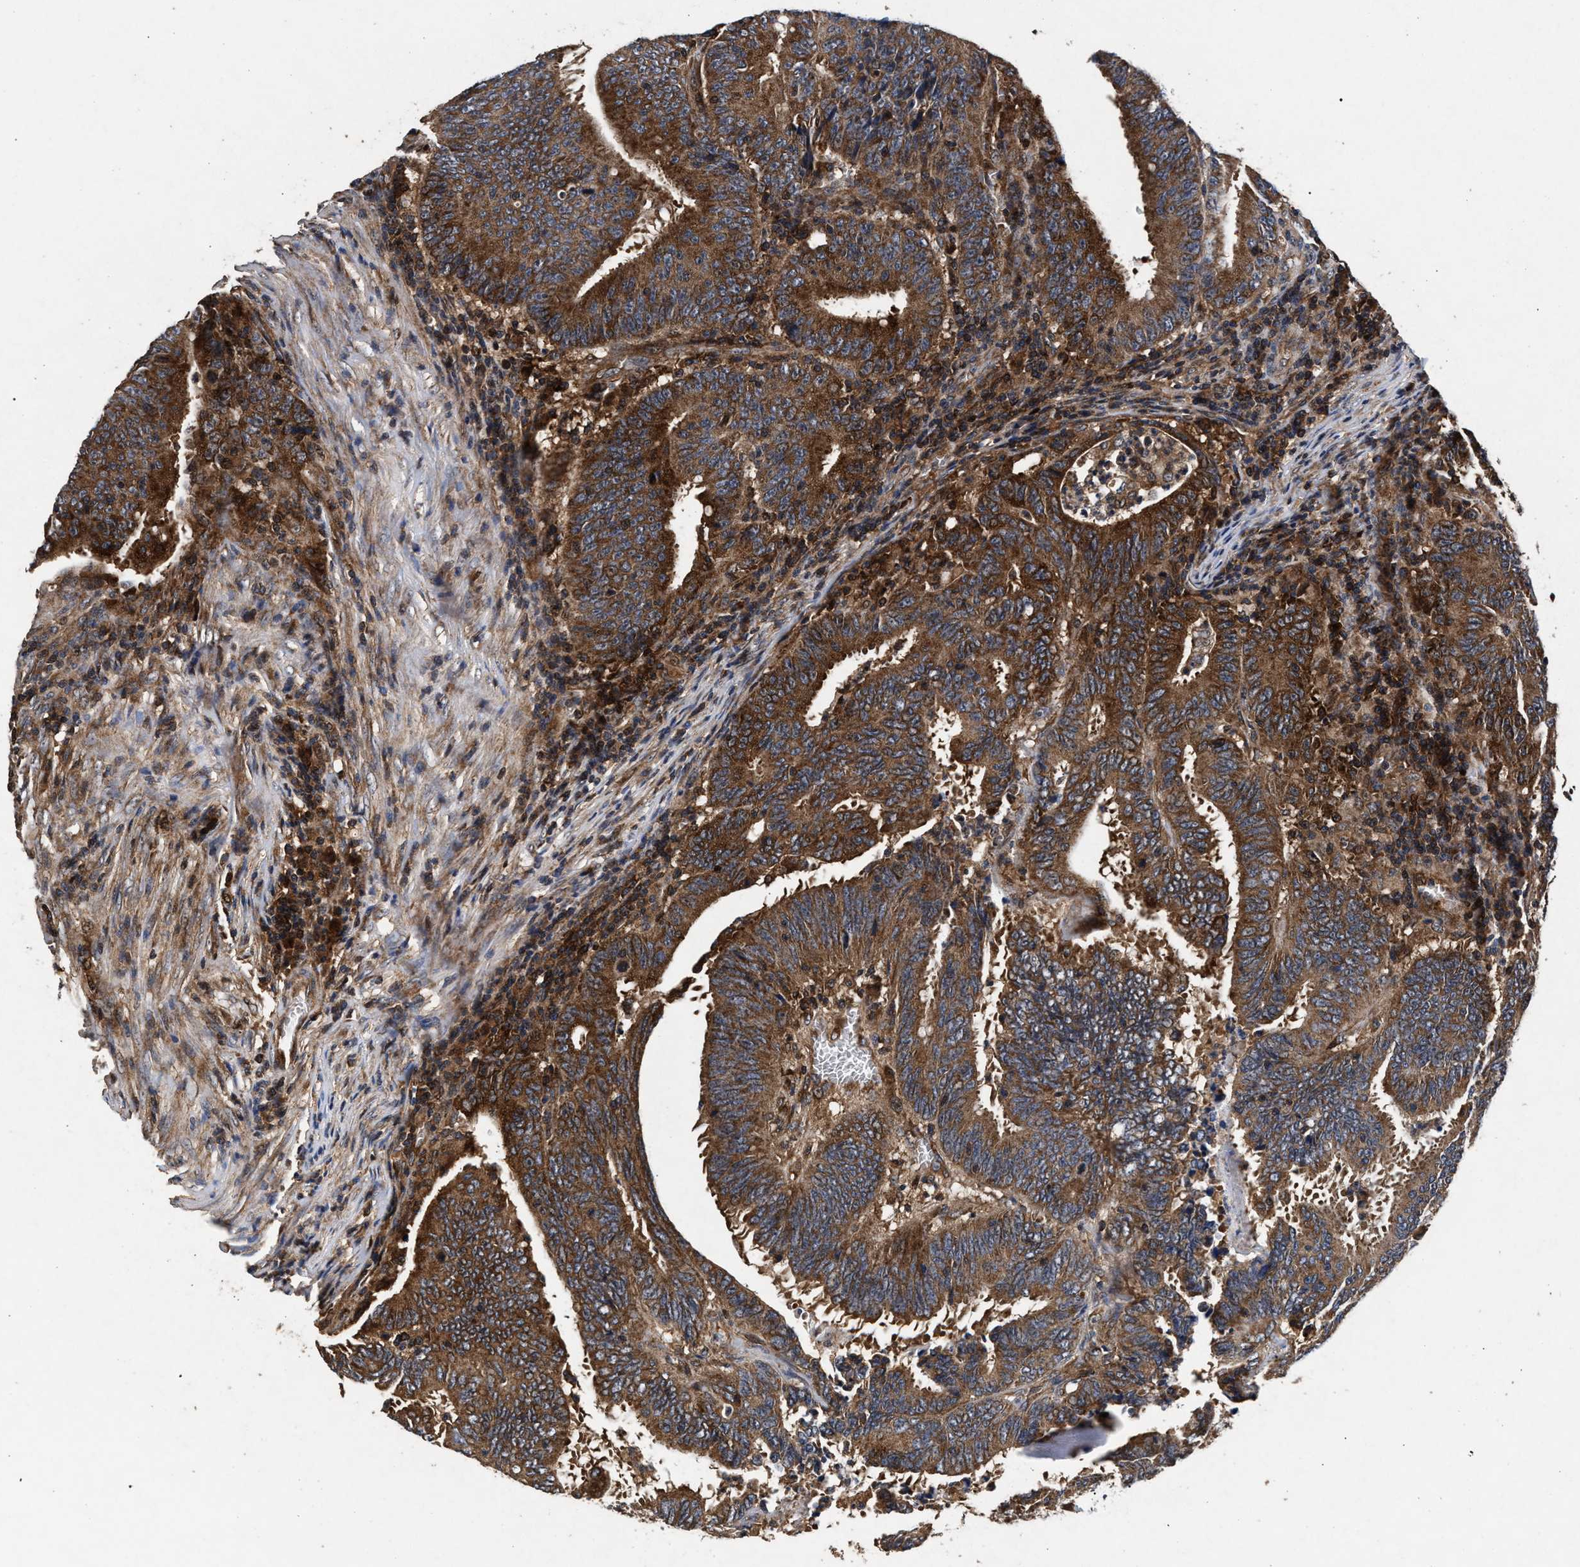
{"staining": {"intensity": "strong", "quantity": ">75%", "location": "cytoplasmic/membranous"}, "tissue": "colorectal cancer", "cell_type": "Tumor cells", "image_type": "cancer", "snomed": [{"axis": "morphology", "description": "Adenocarcinoma, NOS"}, {"axis": "topography", "description": "Colon"}], "caption": "Protein expression analysis of human colorectal adenocarcinoma reveals strong cytoplasmic/membranous positivity in about >75% of tumor cells.", "gene": "NFKB2", "patient": {"sex": "male", "age": 45}}